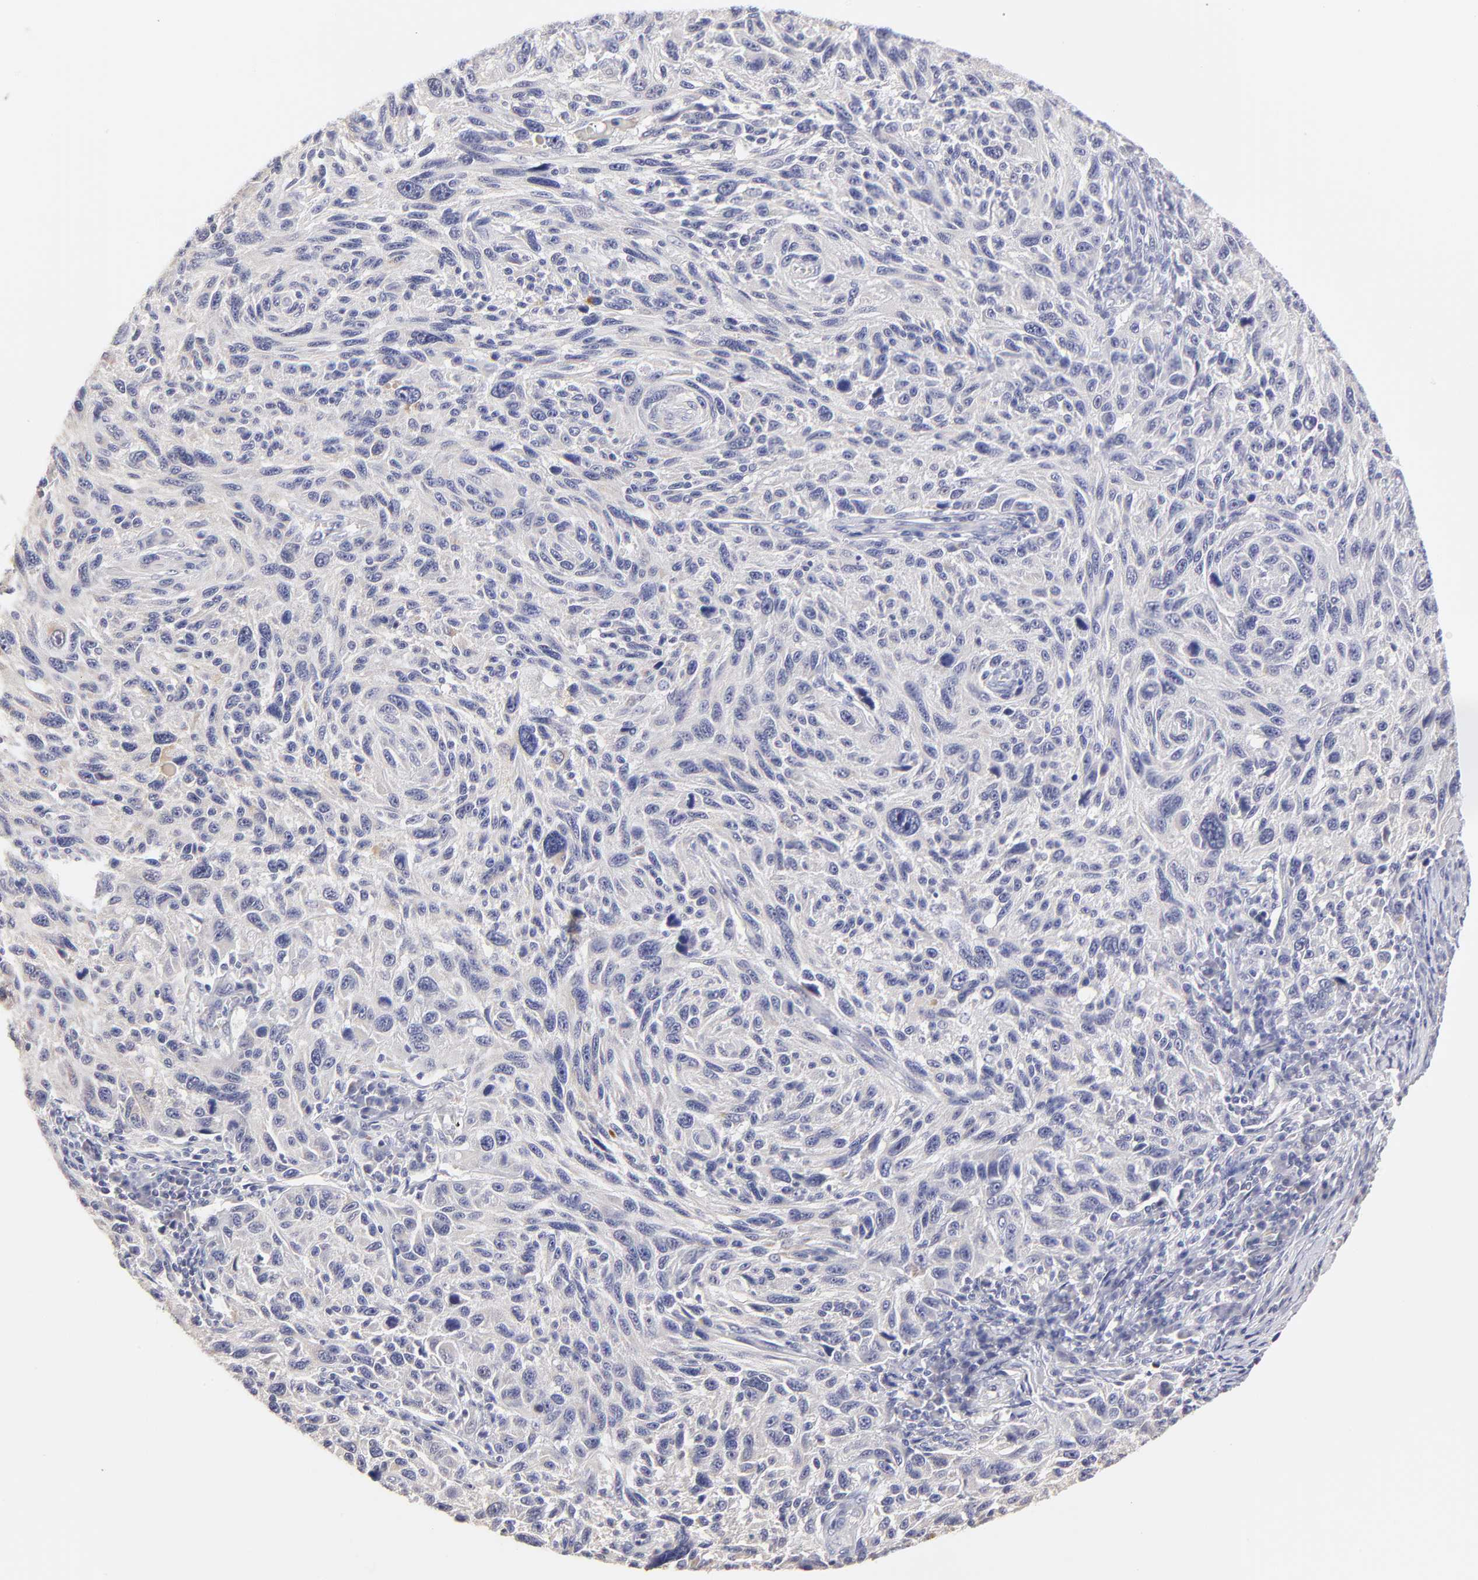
{"staining": {"intensity": "negative", "quantity": "none", "location": "none"}, "tissue": "melanoma", "cell_type": "Tumor cells", "image_type": "cancer", "snomed": [{"axis": "morphology", "description": "Malignant melanoma, NOS"}, {"axis": "topography", "description": "Skin"}], "caption": "A histopathology image of human malignant melanoma is negative for staining in tumor cells.", "gene": "BTG2", "patient": {"sex": "male", "age": 53}}